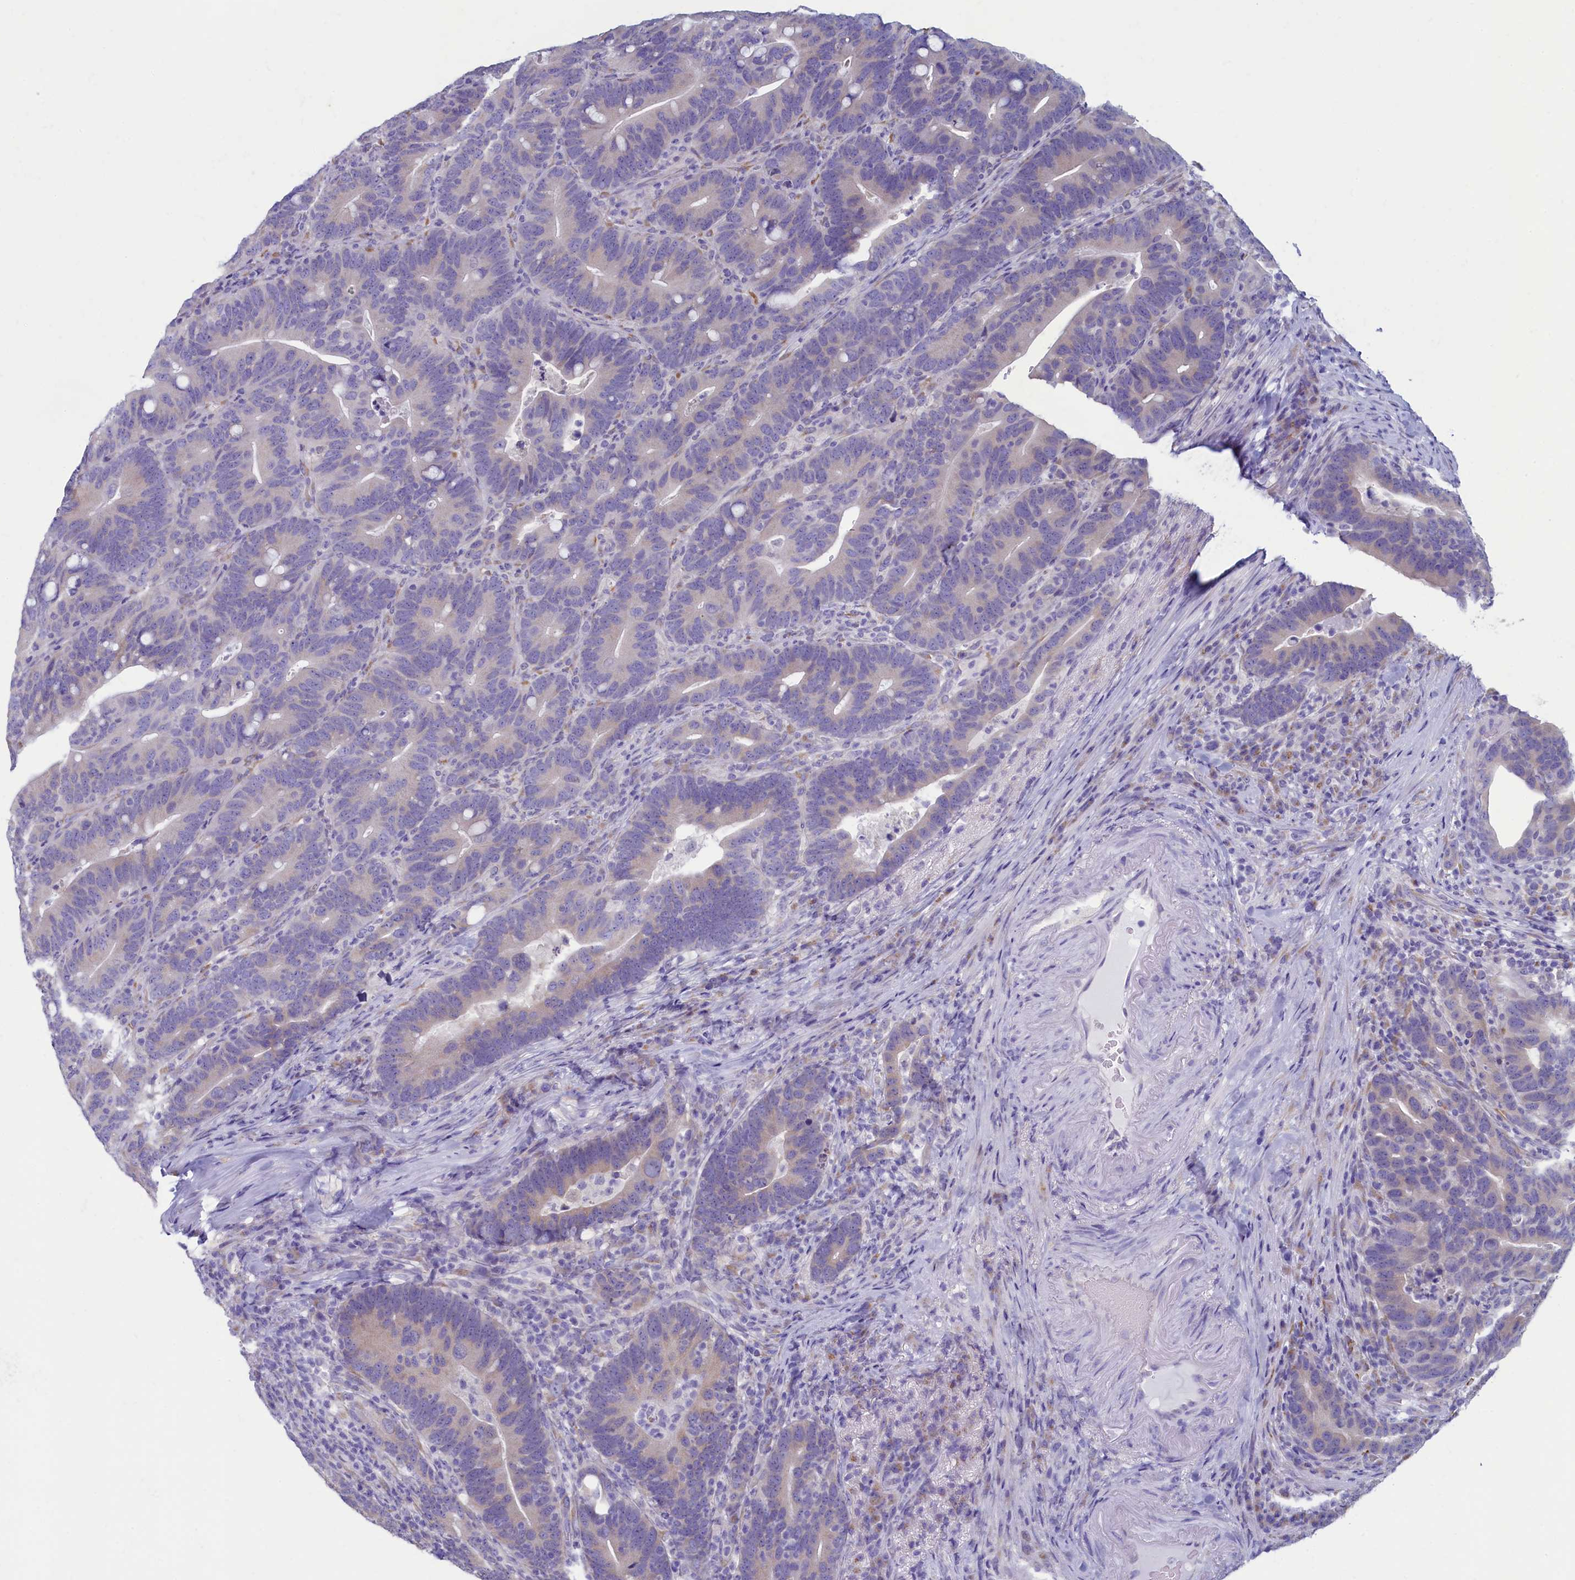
{"staining": {"intensity": "negative", "quantity": "none", "location": "none"}, "tissue": "colorectal cancer", "cell_type": "Tumor cells", "image_type": "cancer", "snomed": [{"axis": "morphology", "description": "Adenocarcinoma, NOS"}, {"axis": "topography", "description": "Colon"}], "caption": "This is an immunohistochemistry histopathology image of colorectal cancer. There is no staining in tumor cells.", "gene": "SKA3", "patient": {"sex": "female", "age": 66}}